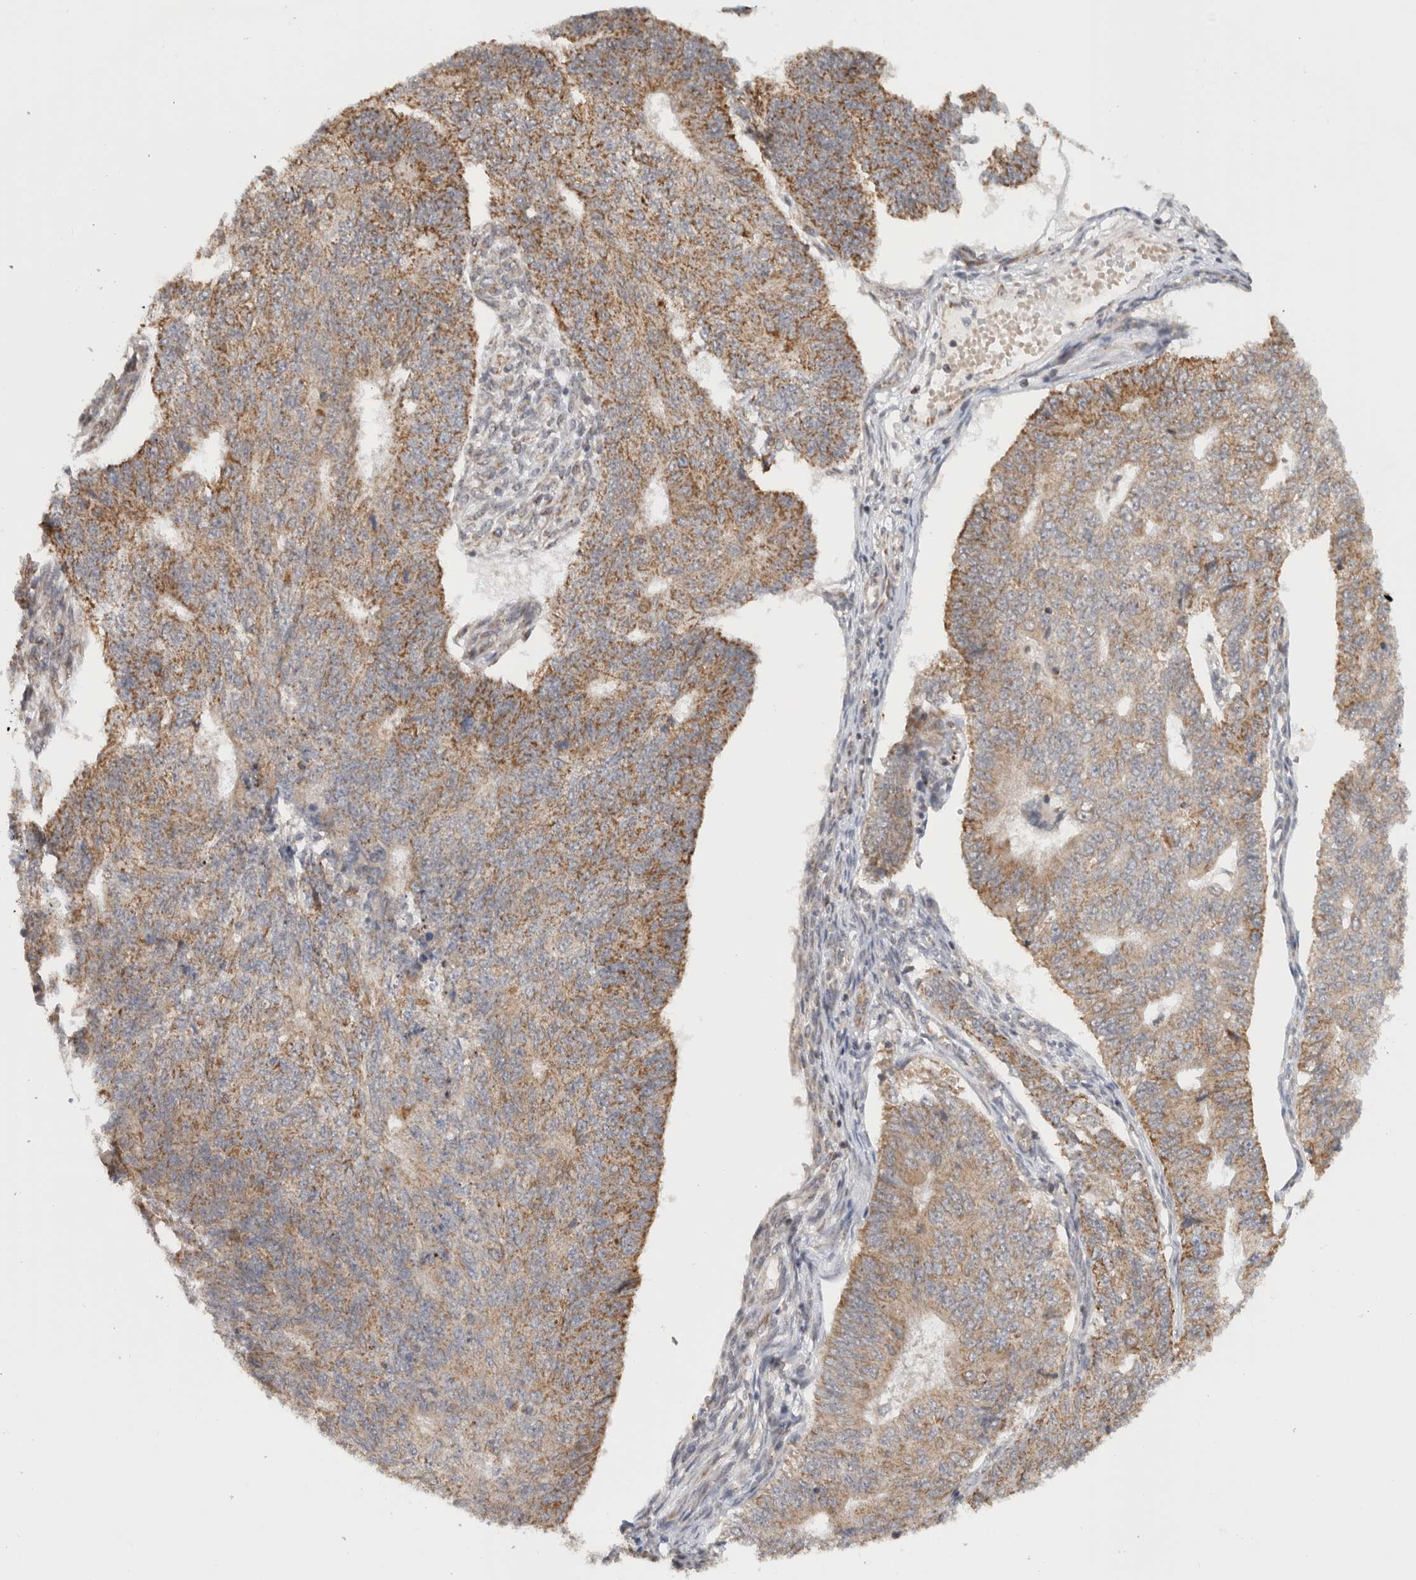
{"staining": {"intensity": "moderate", "quantity": ">75%", "location": "cytoplasmic/membranous"}, "tissue": "endometrial cancer", "cell_type": "Tumor cells", "image_type": "cancer", "snomed": [{"axis": "morphology", "description": "Adenocarcinoma, NOS"}, {"axis": "topography", "description": "Endometrium"}], "caption": "IHC of endometrial adenocarcinoma shows medium levels of moderate cytoplasmic/membranous expression in about >75% of tumor cells.", "gene": "CMC2", "patient": {"sex": "female", "age": 32}}